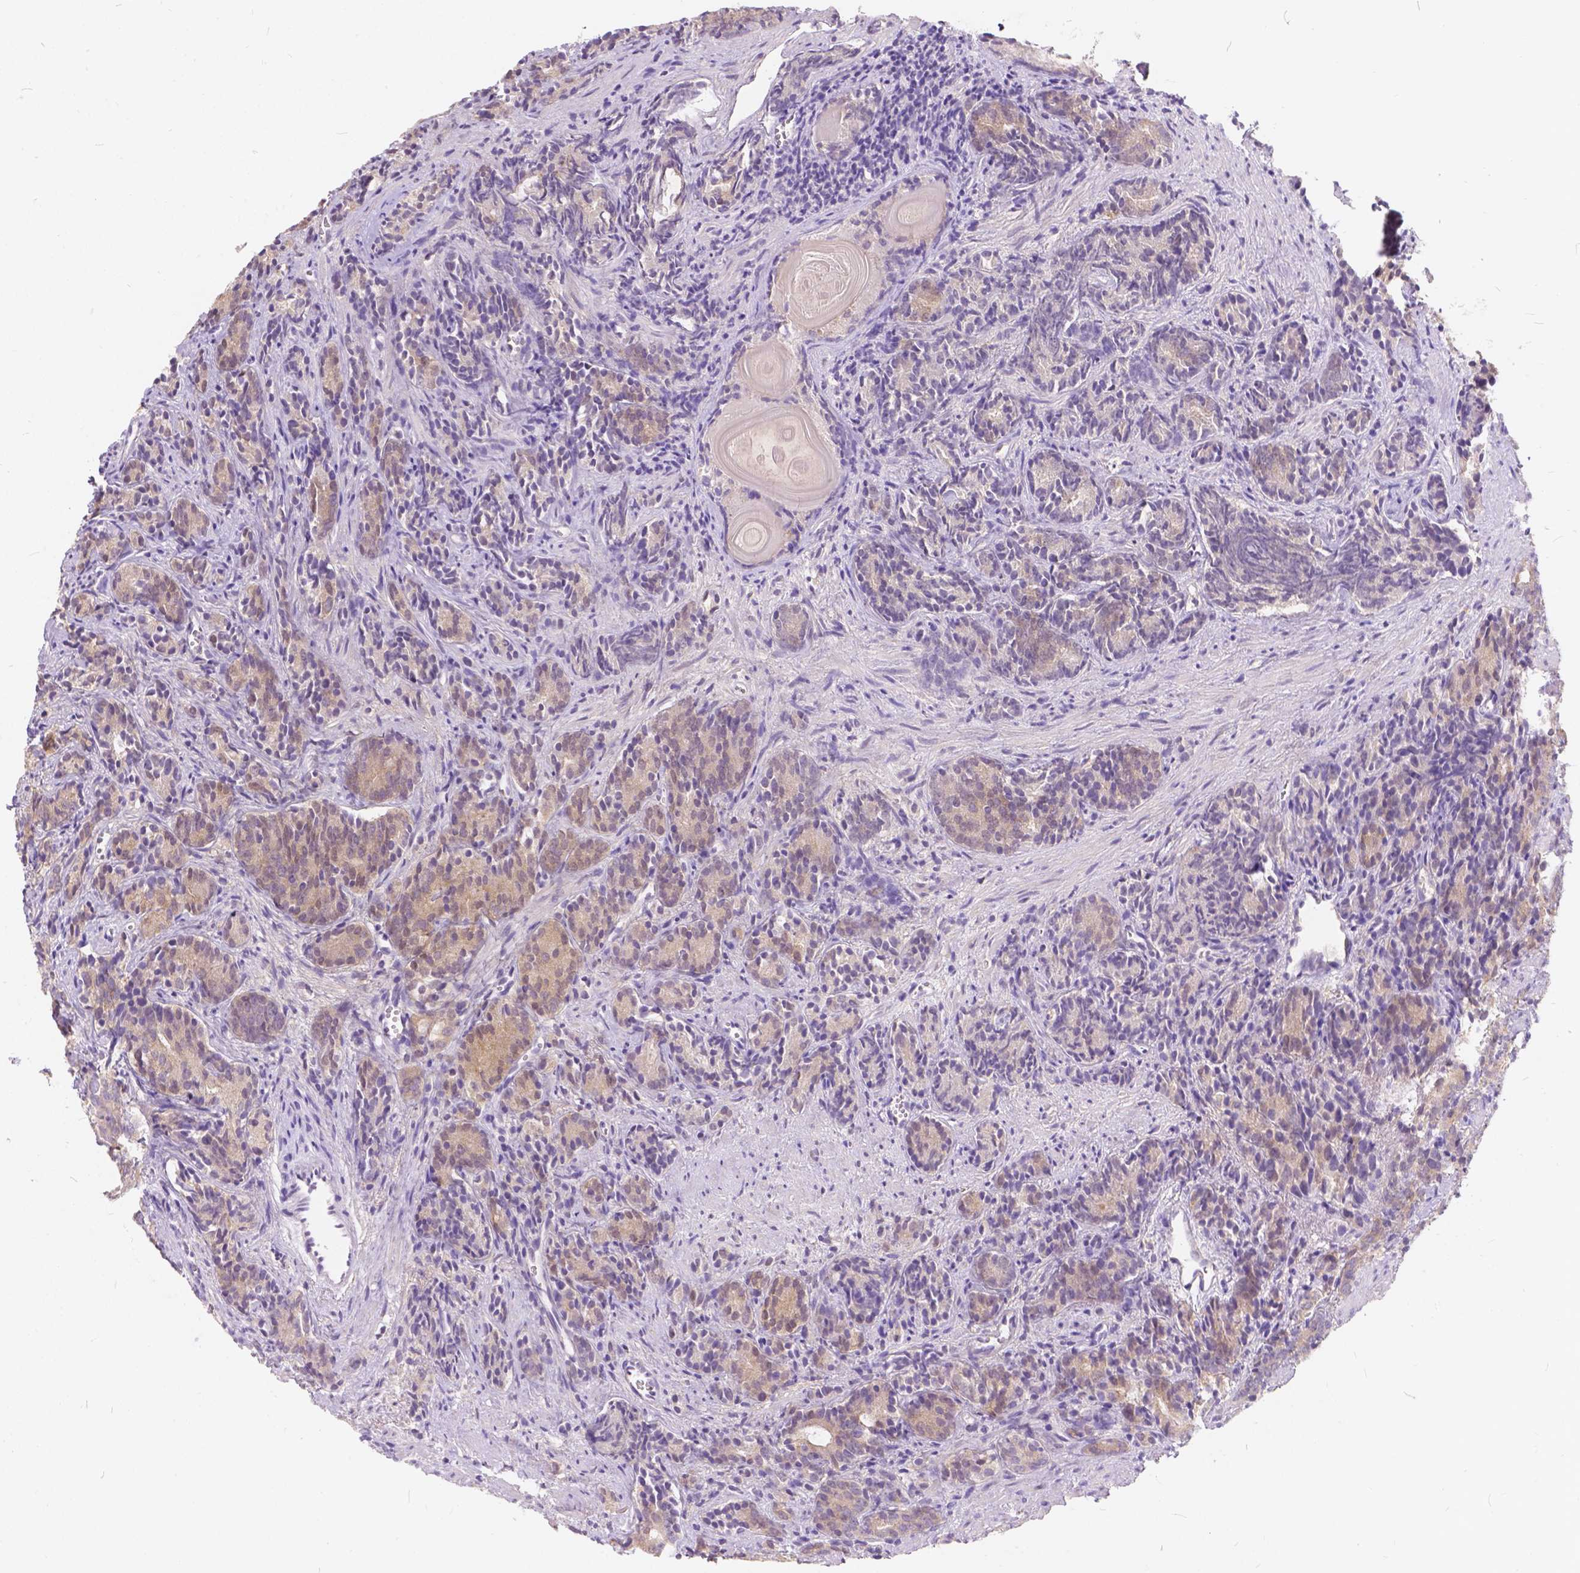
{"staining": {"intensity": "moderate", "quantity": "<25%", "location": "cytoplasmic/membranous"}, "tissue": "prostate cancer", "cell_type": "Tumor cells", "image_type": "cancer", "snomed": [{"axis": "morphology", "description": "Adenocarcinoma, High grade"}, {"axis": "topography", "description": "Prostate"}], "caption": "This photomicrograph displays IHC staining of human prostate cancer (high-grade adenocarcinoma), with low moderate cytoplasmic/membranous expression in about <25% of tumor cells.", "gene": "PEX11G", "patient": {"sex": "male", "age": 84}}